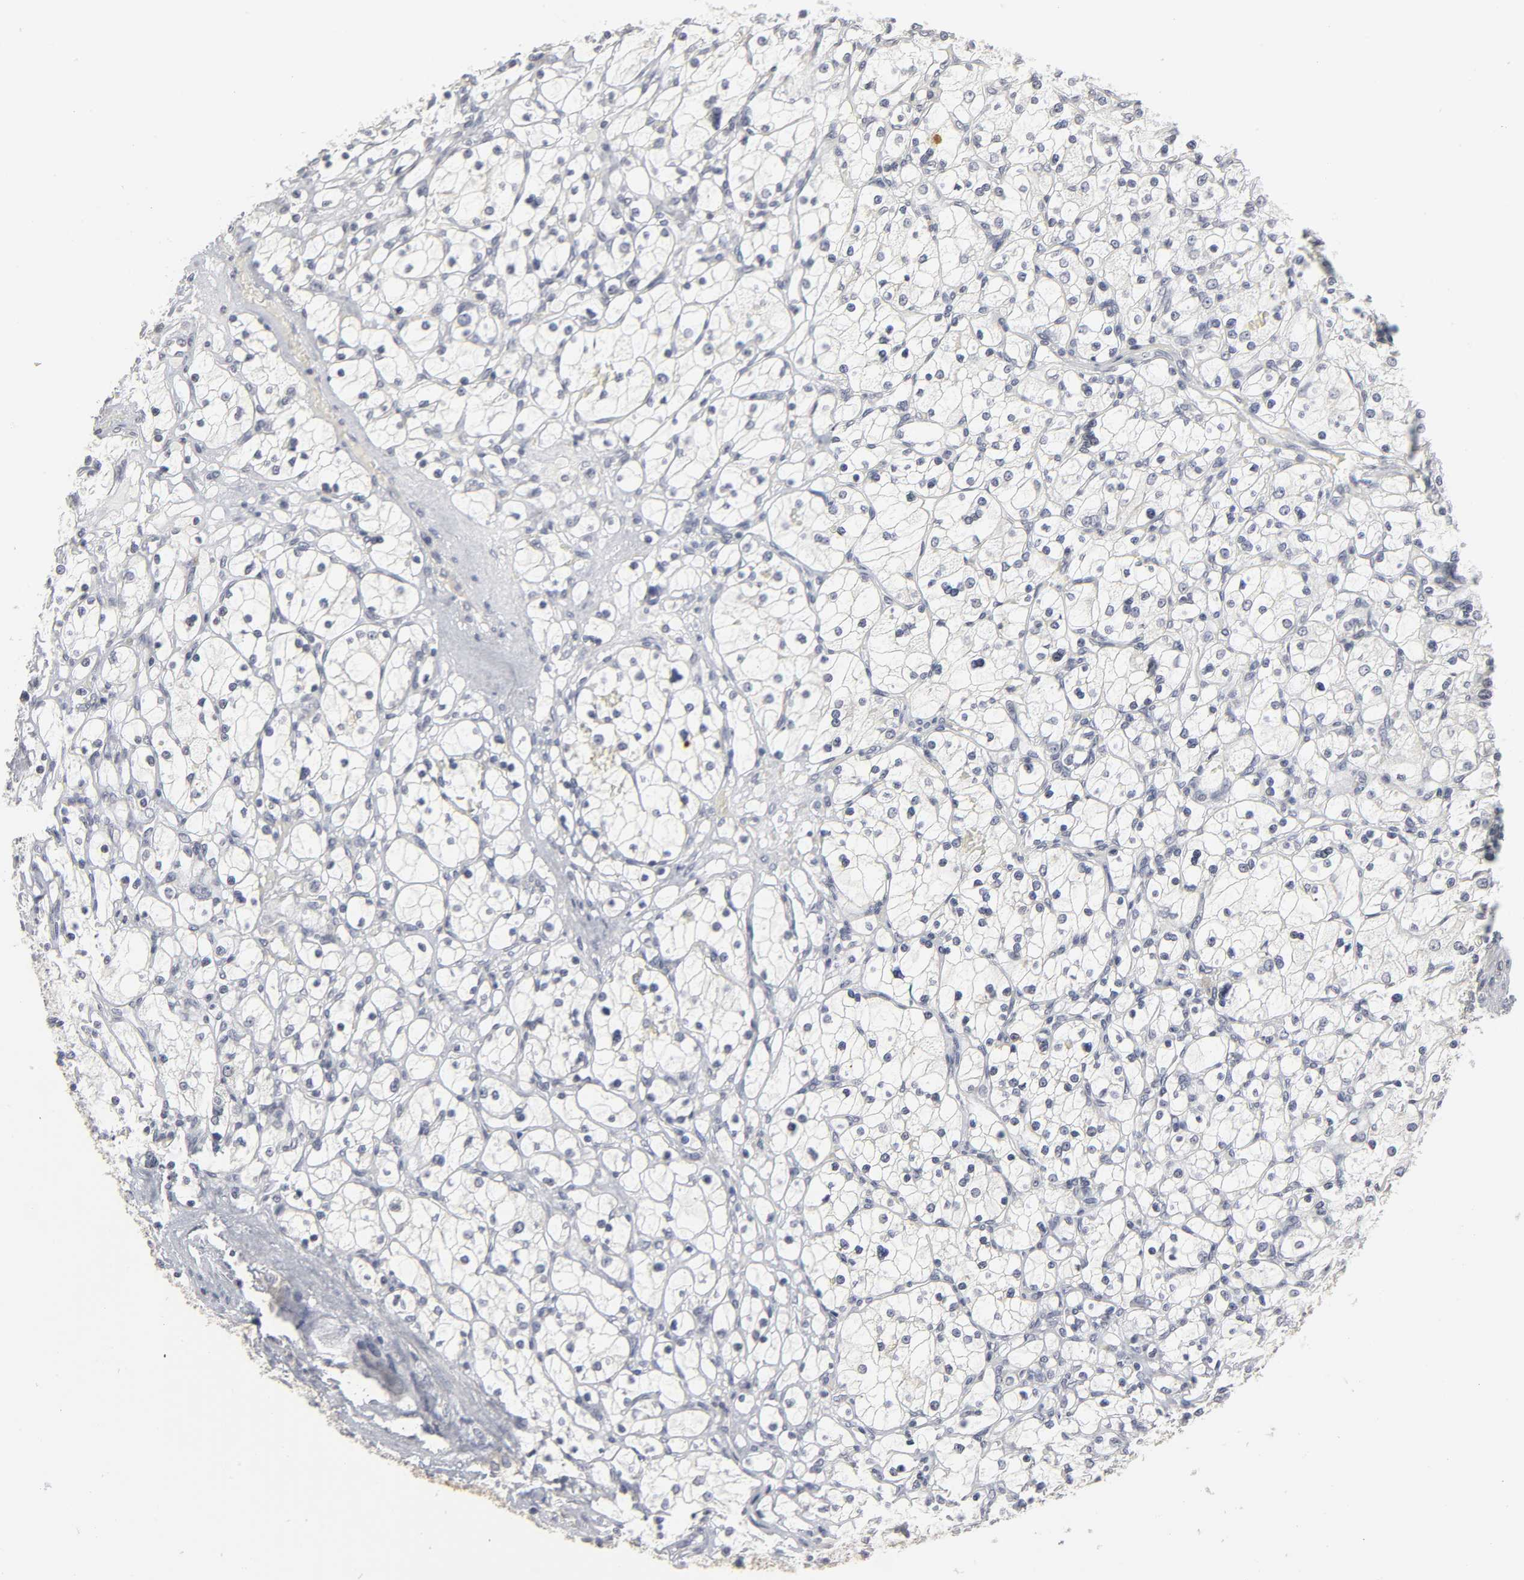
{"staining": {"intensity": "negative", "quantity": "none", "location": "none"}, "tissue": "renal cancer", "cell_type": "Tumor cells", "image_type": "cancer", "snomed": [{"axis": "morphology", "description": "Adenocarcinoma, NOS"}, {"axis": "topography", "description": "Kidney"}], "caption": "Immunohistochemistry (IHC) micrograph of neoplastic tissue: renal cancer stained with DAB (3,3'-diaminobenzidine) reveals no significant protein positivity in tumor cells.", "gene": "TCAP", "patient": {"sex": "female", "age": 83}}